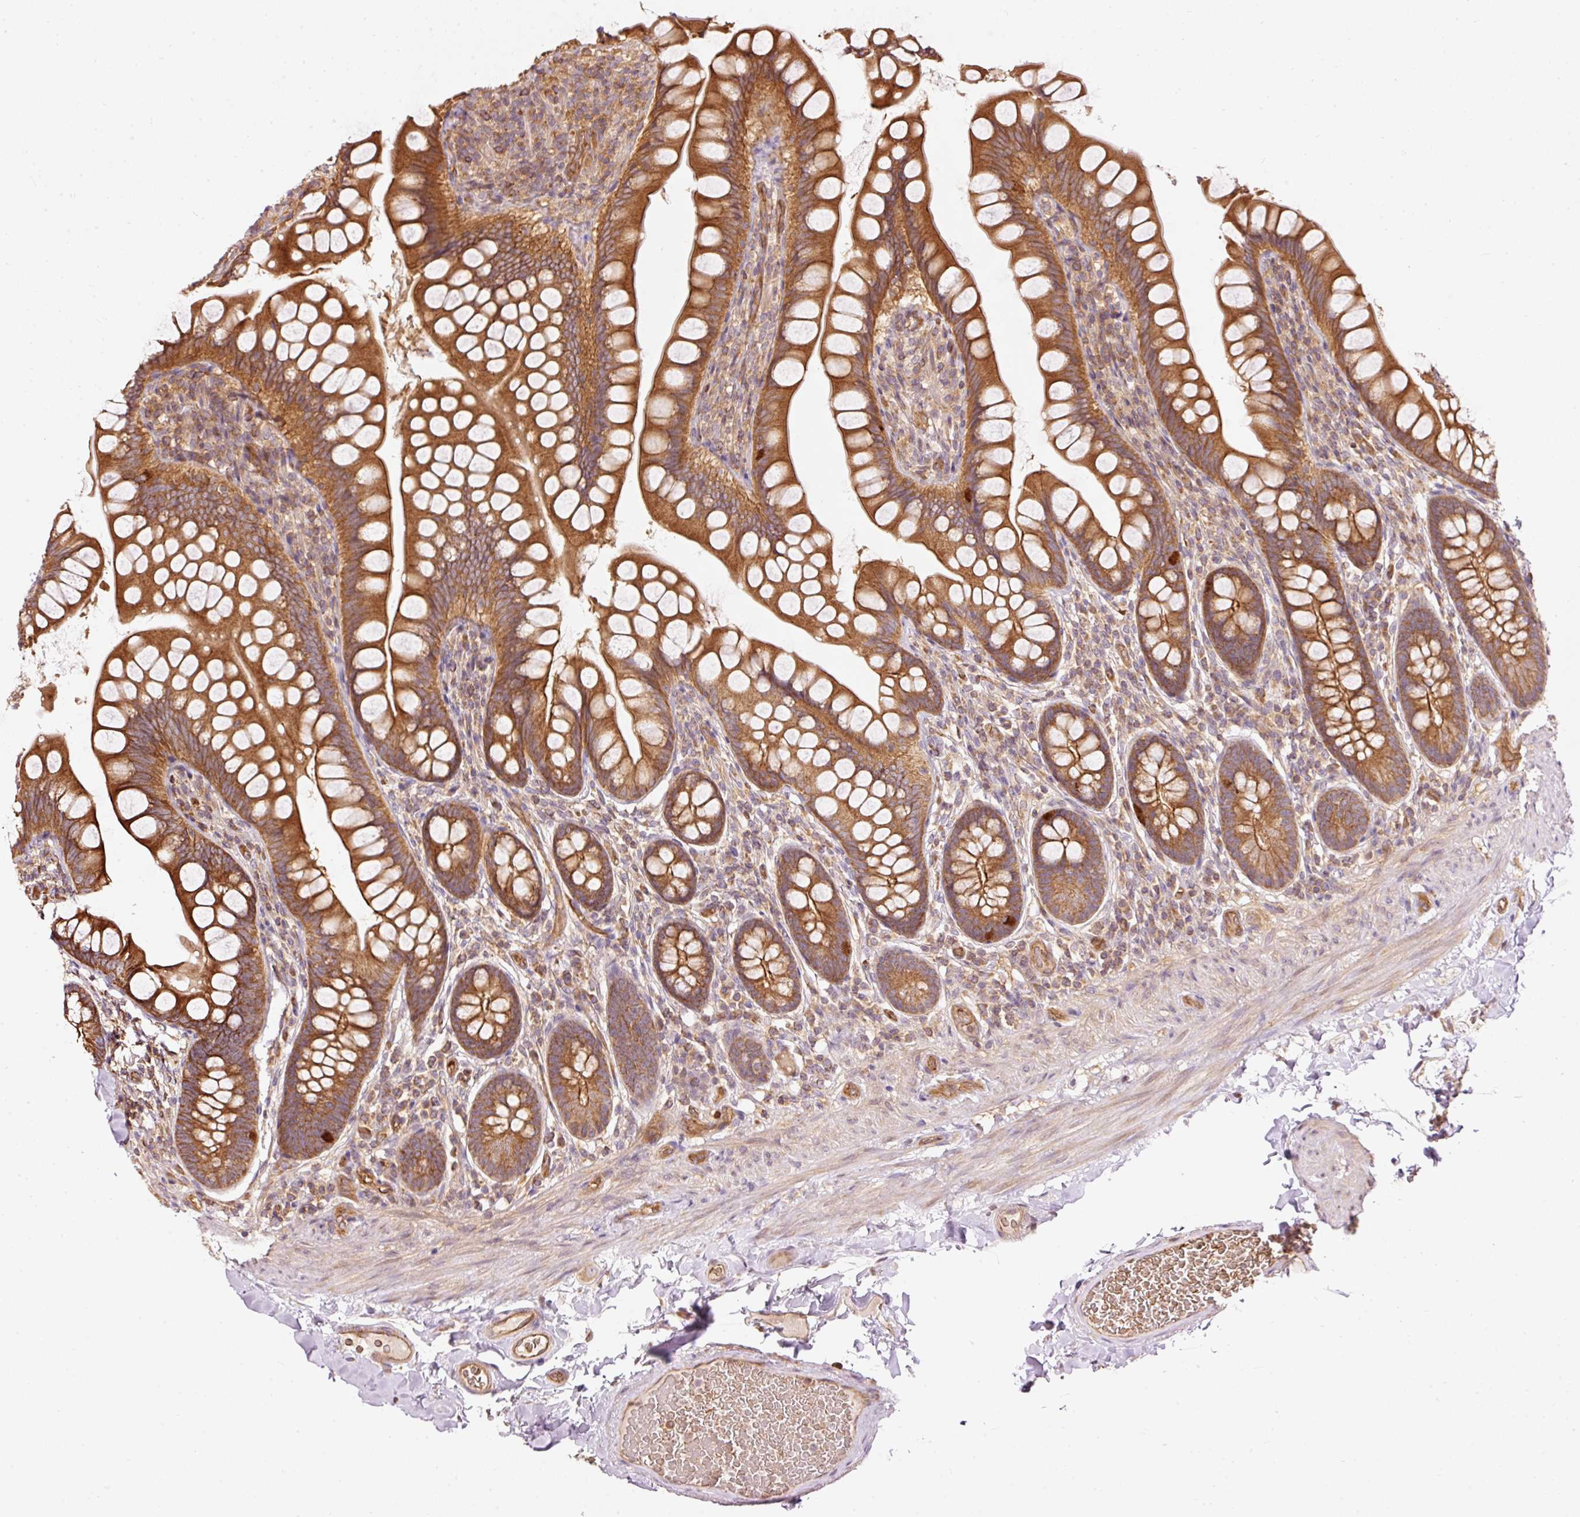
{"staining": {"intensity": "strong", "quantity": ">75%", "location": "cytoplasmic/membranous"}, "tissue": "small intestine", "cell_type": "Glandular cells", "image_type": "normal", "snomed": [{"axis": "morphology", "description": "Normal tissue, NOS"}, {"axis": "topography", "description": "Small intestine"}], "caption": "Immunohistochemical staining of unremarkable small intestine demonstrates >75% levels of strong cytoplasmic/membranous protein staining in approximately >75% of glandular cells. Ihc stains the protein of interest in brown and the nuclei are stained blue.", "gene": "ADCY4", "patient": {"sex": "male", "age": 70}}